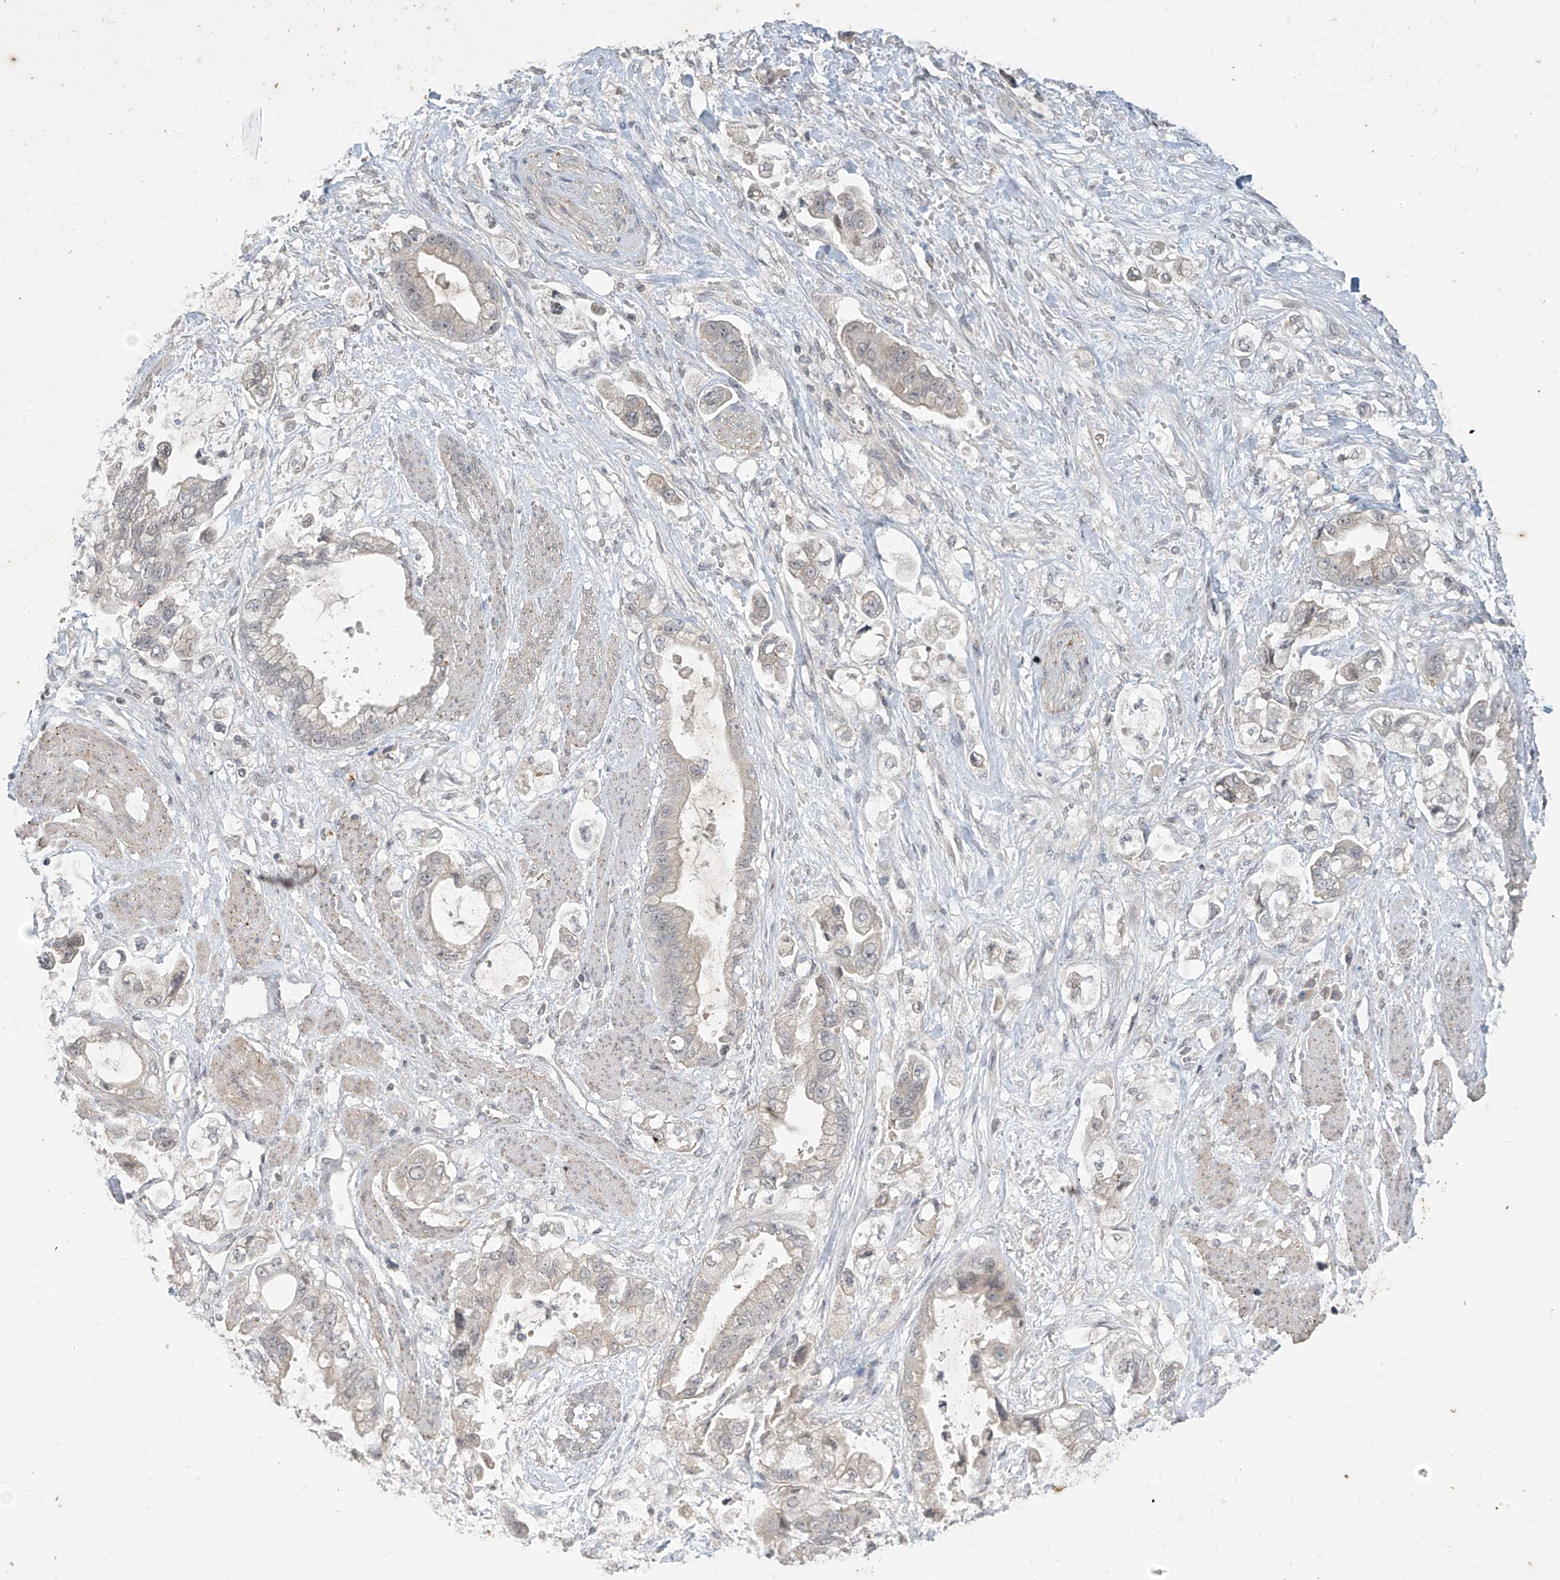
{"staining": {"intensity": "weak", "quantity": "25%-75%", "location": "cytoplasmic/membranous"}, "tissue": "stomach cancer", "cell_type": "Tumor cells", "image_type": "cancer", "snomed": [{"axis": "morphology", "description": "Adenocarcinoma, NOS"}, {"axis": "topography", "description": "Stomach"}], "caption": "Immunohistochemical staining of adenocarcinoma (stomach) reveals weak cytoplasmic/membranous protein expression in approximately 25%-75% of tumor cells.", "gene": "DGKQ", "patient": {"sex": "male", "age": 62}}